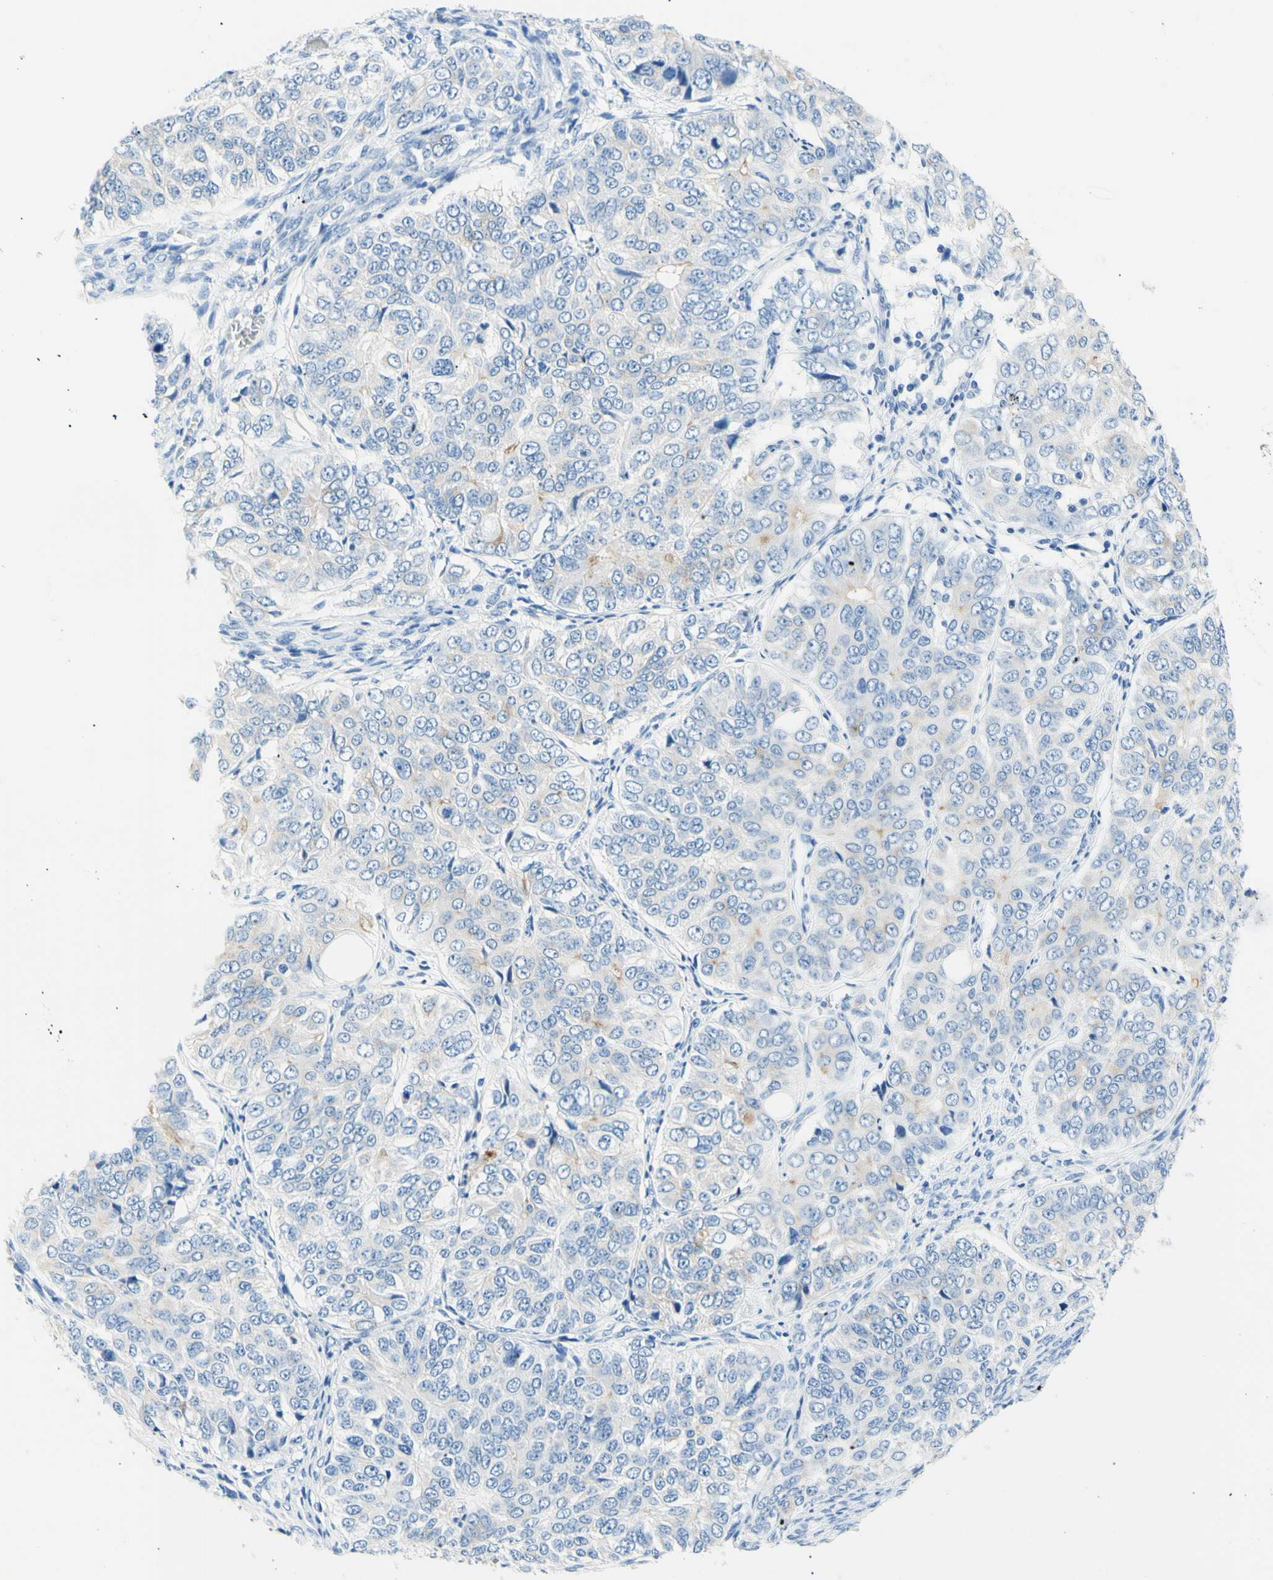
{"staining": {"intensity": "negative", "quantity": "none", "location": "none"}, "tissue": "ovarian cancer", "cell_type": "Tumor cells", "image_type": "cancer", "snomed": [{"axis": "morphology", "description": "Carcinoma, endometroid"}, {"axis": "topography", "description": "Ovary"}], "caption": "Immunohistochemistry photomicrograph of ovarian endometroid carcinoma stained for a protein (brown), which reveals no positivity in tumor cells.", "gene": "HPCA", "patient": {"sex": "female", "age": 51}}